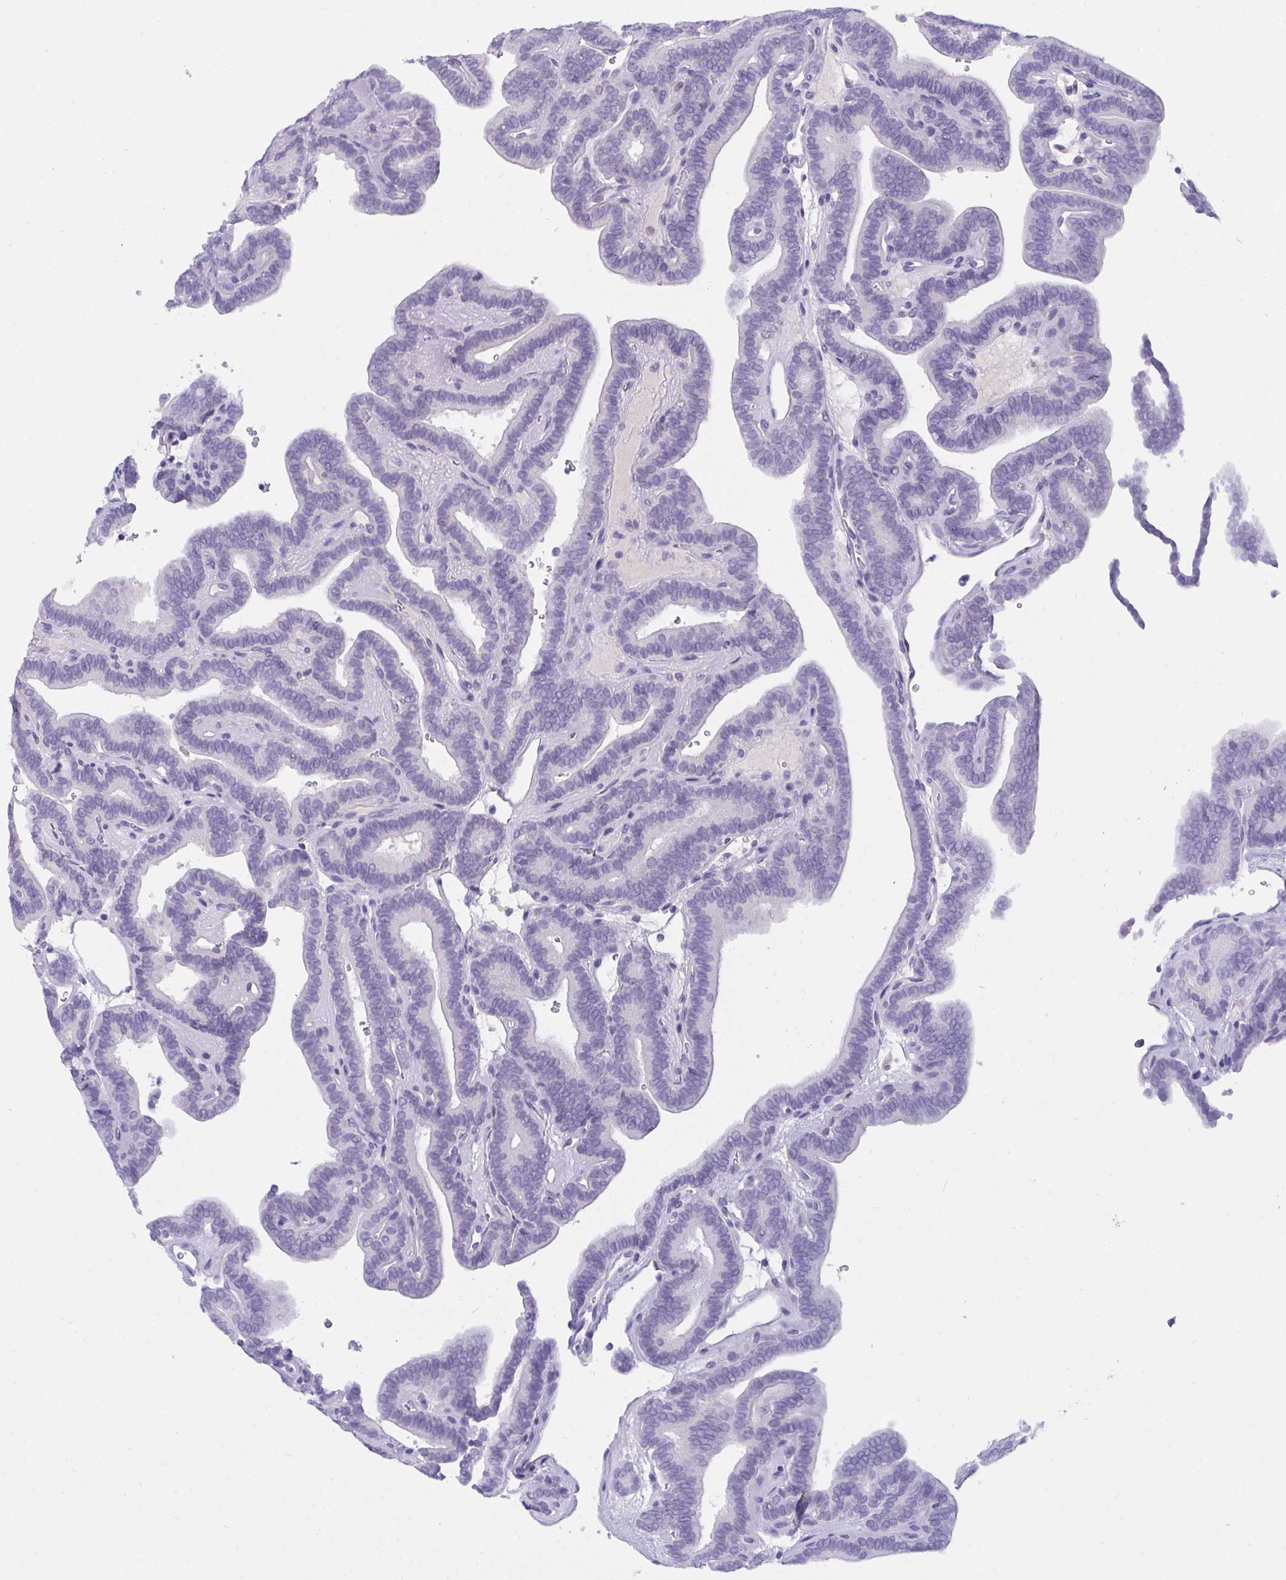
{"staining": {"intensity": "negative", "quantity": "none", "location": "none"}, "tissue": "thyroid cancer", "cell_type": "Tumor cells", "image_type": "cancer", "snomed": [{"axis": "morphology", "description": "Papillary adenocarcinoma, NOS"}, {"axis": "topography", "description": "Thyroid gland"}], "caption": "This is a micrograph of immunohistochemistry (IHC) staining of papillary adenocarcinoma (thyroid), which shows no positivity in tumor cells.", "gene": "SEMA6B", "patient": {"sex": "female", "age": 21}}